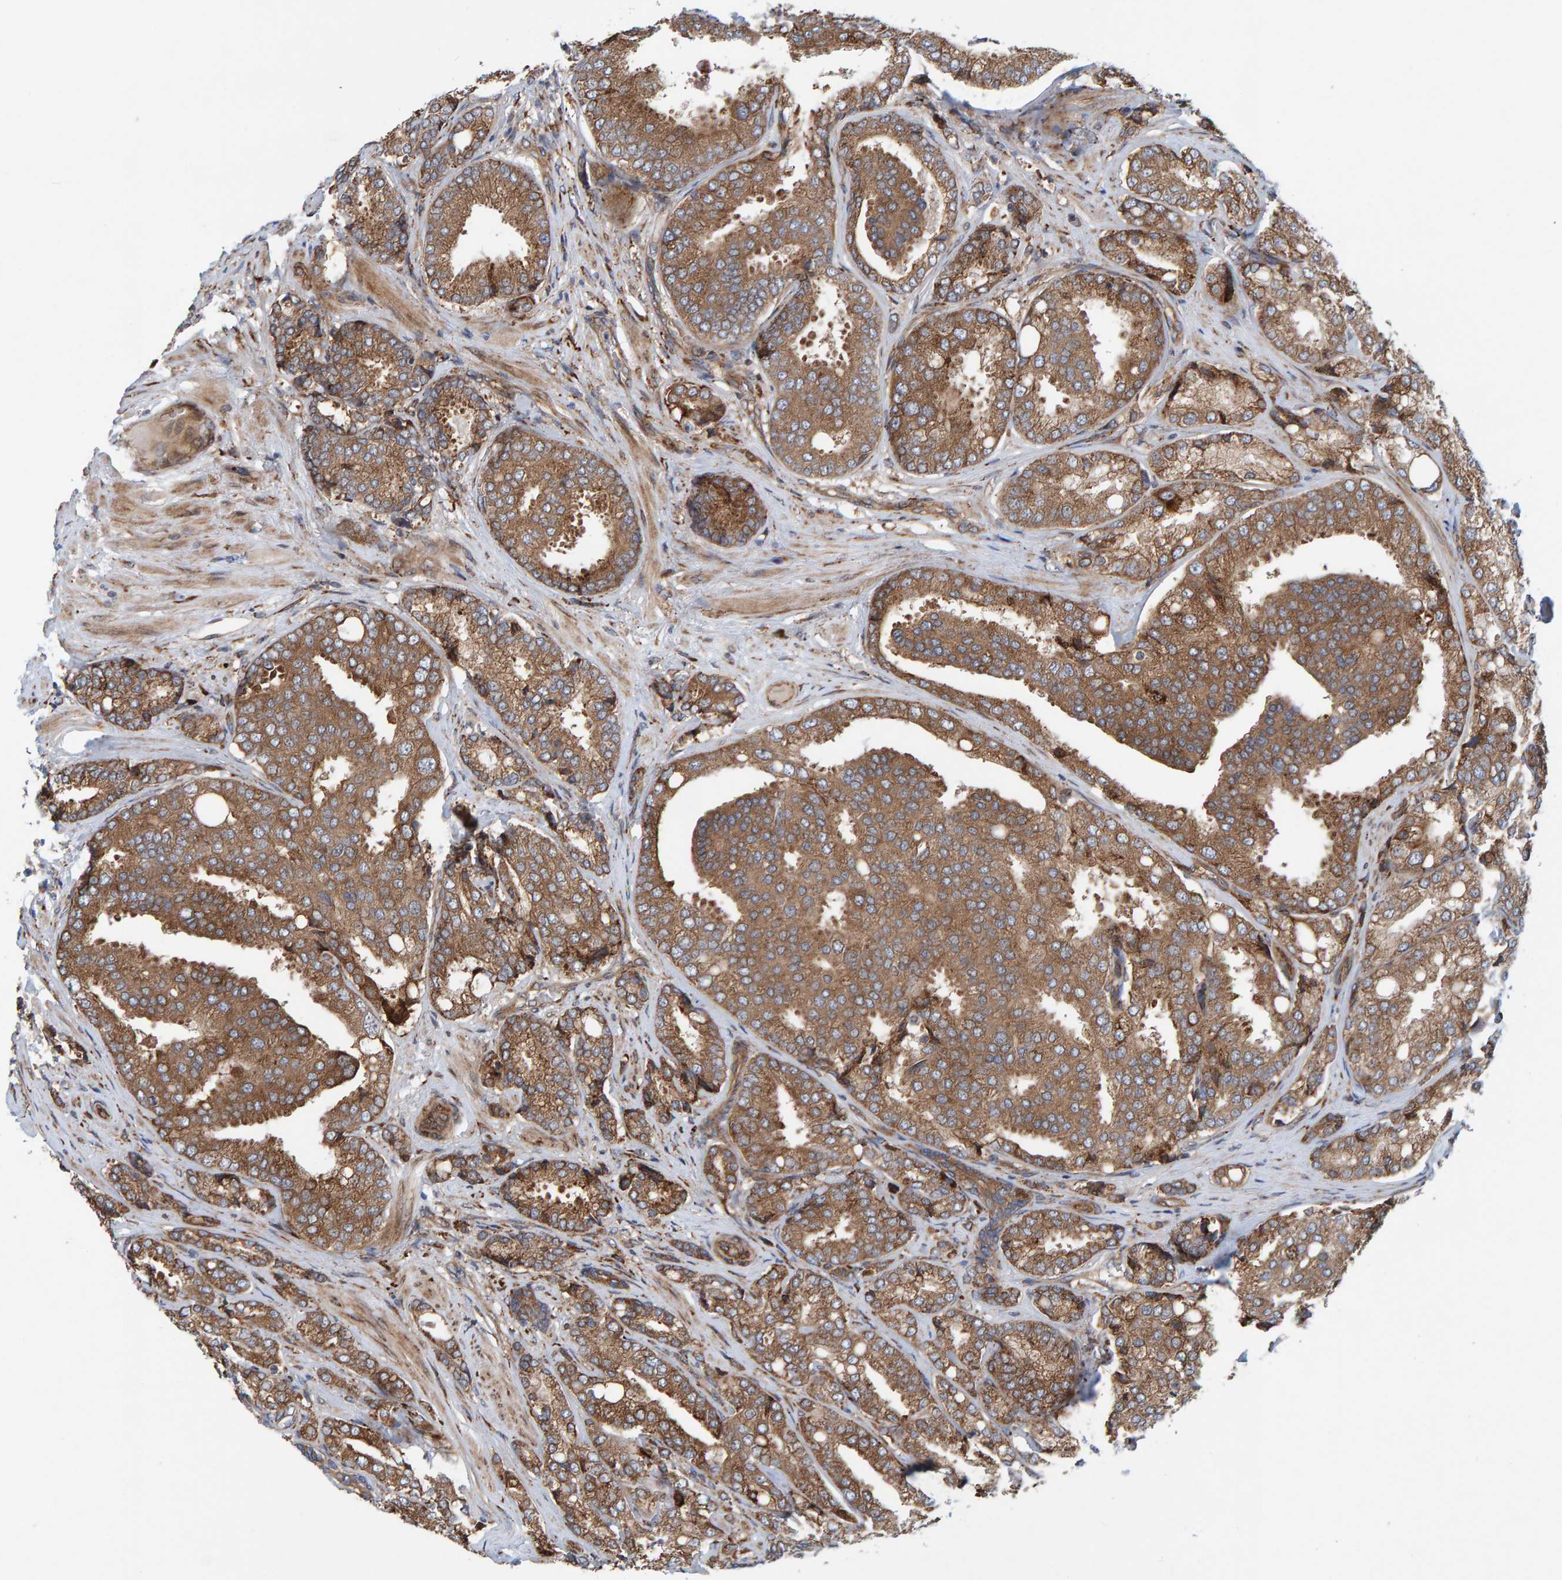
{"staining": {"intensity": "moderate", "quantity": ">75%", "location": "cytoplasmic/membranous"}, "tissue": "prostate cancer", "cell_type": "Tumor cells", "image_type": "cancer", "snomed": [{"axis": "morphology", "description": "Adenocarcinoma, High grade"}, {"axis": "topography", "description": "Prostate"}], "caption": "Human prostate high-grade adenocarcinoma stained for a protein (brown) shows moderate cytoplasmic/membranous positive expression in about >75% of tumor cells.", "gene": "KIAA0753", "patient": {"sex": "male", "age": 50}}